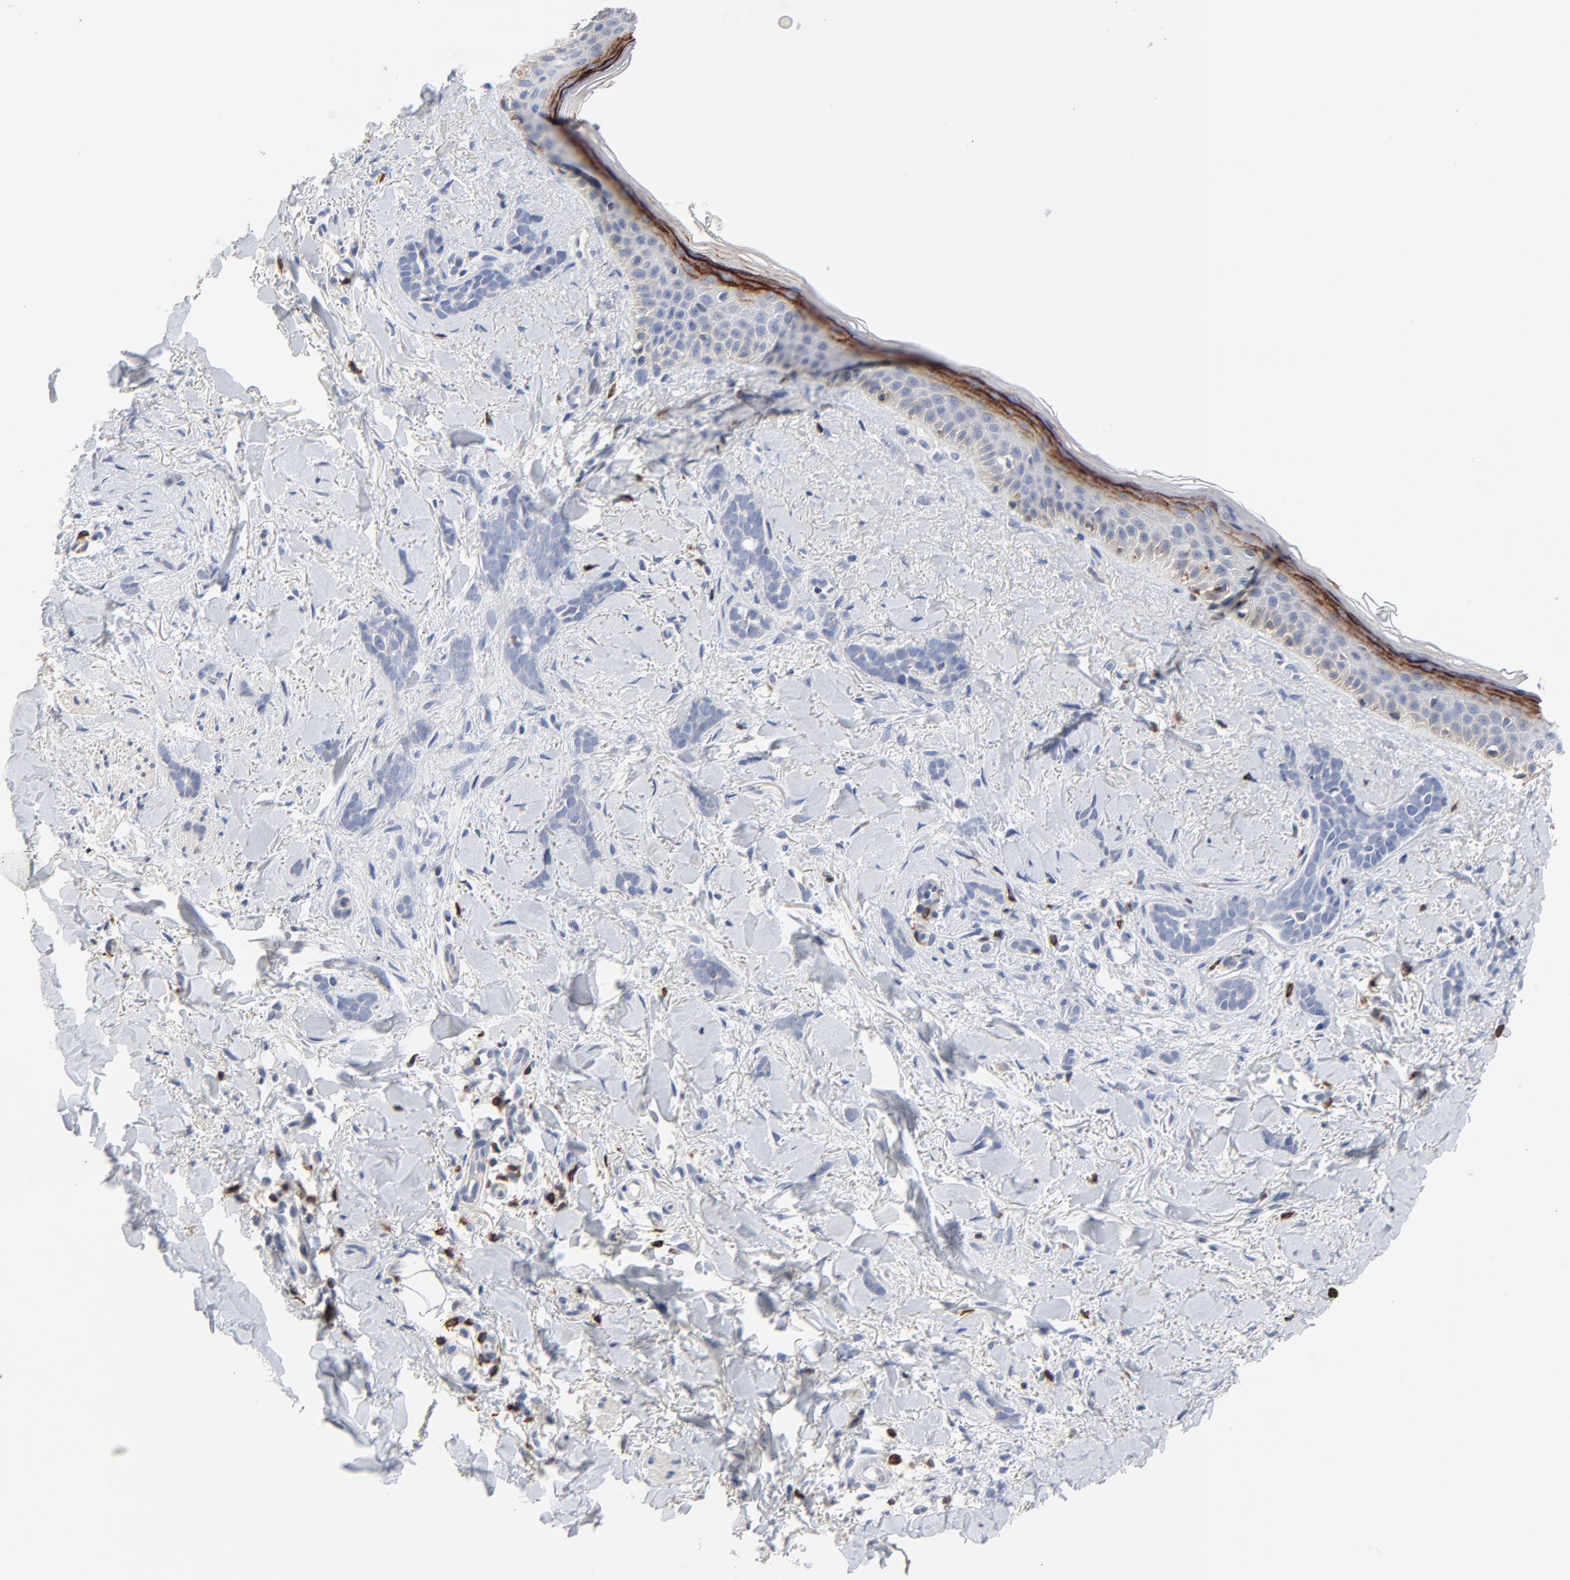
{"staining": {"intensity": "negative", "quantity": "none", "location": "none"}, "tissue": "skin cancer", "cell_type": "Tumor cells", "image_type": "cancer", "snomed": [{"axis": "morphology", "description": "Basal cell carcinoma"}, {"axis": "topography", "description": "Skin"}], "caption": "An image of human skin cancer is negative for staining in tumor cells.", "gene": "SKAP1", "patient": {"sex": "female", "age": 37}}